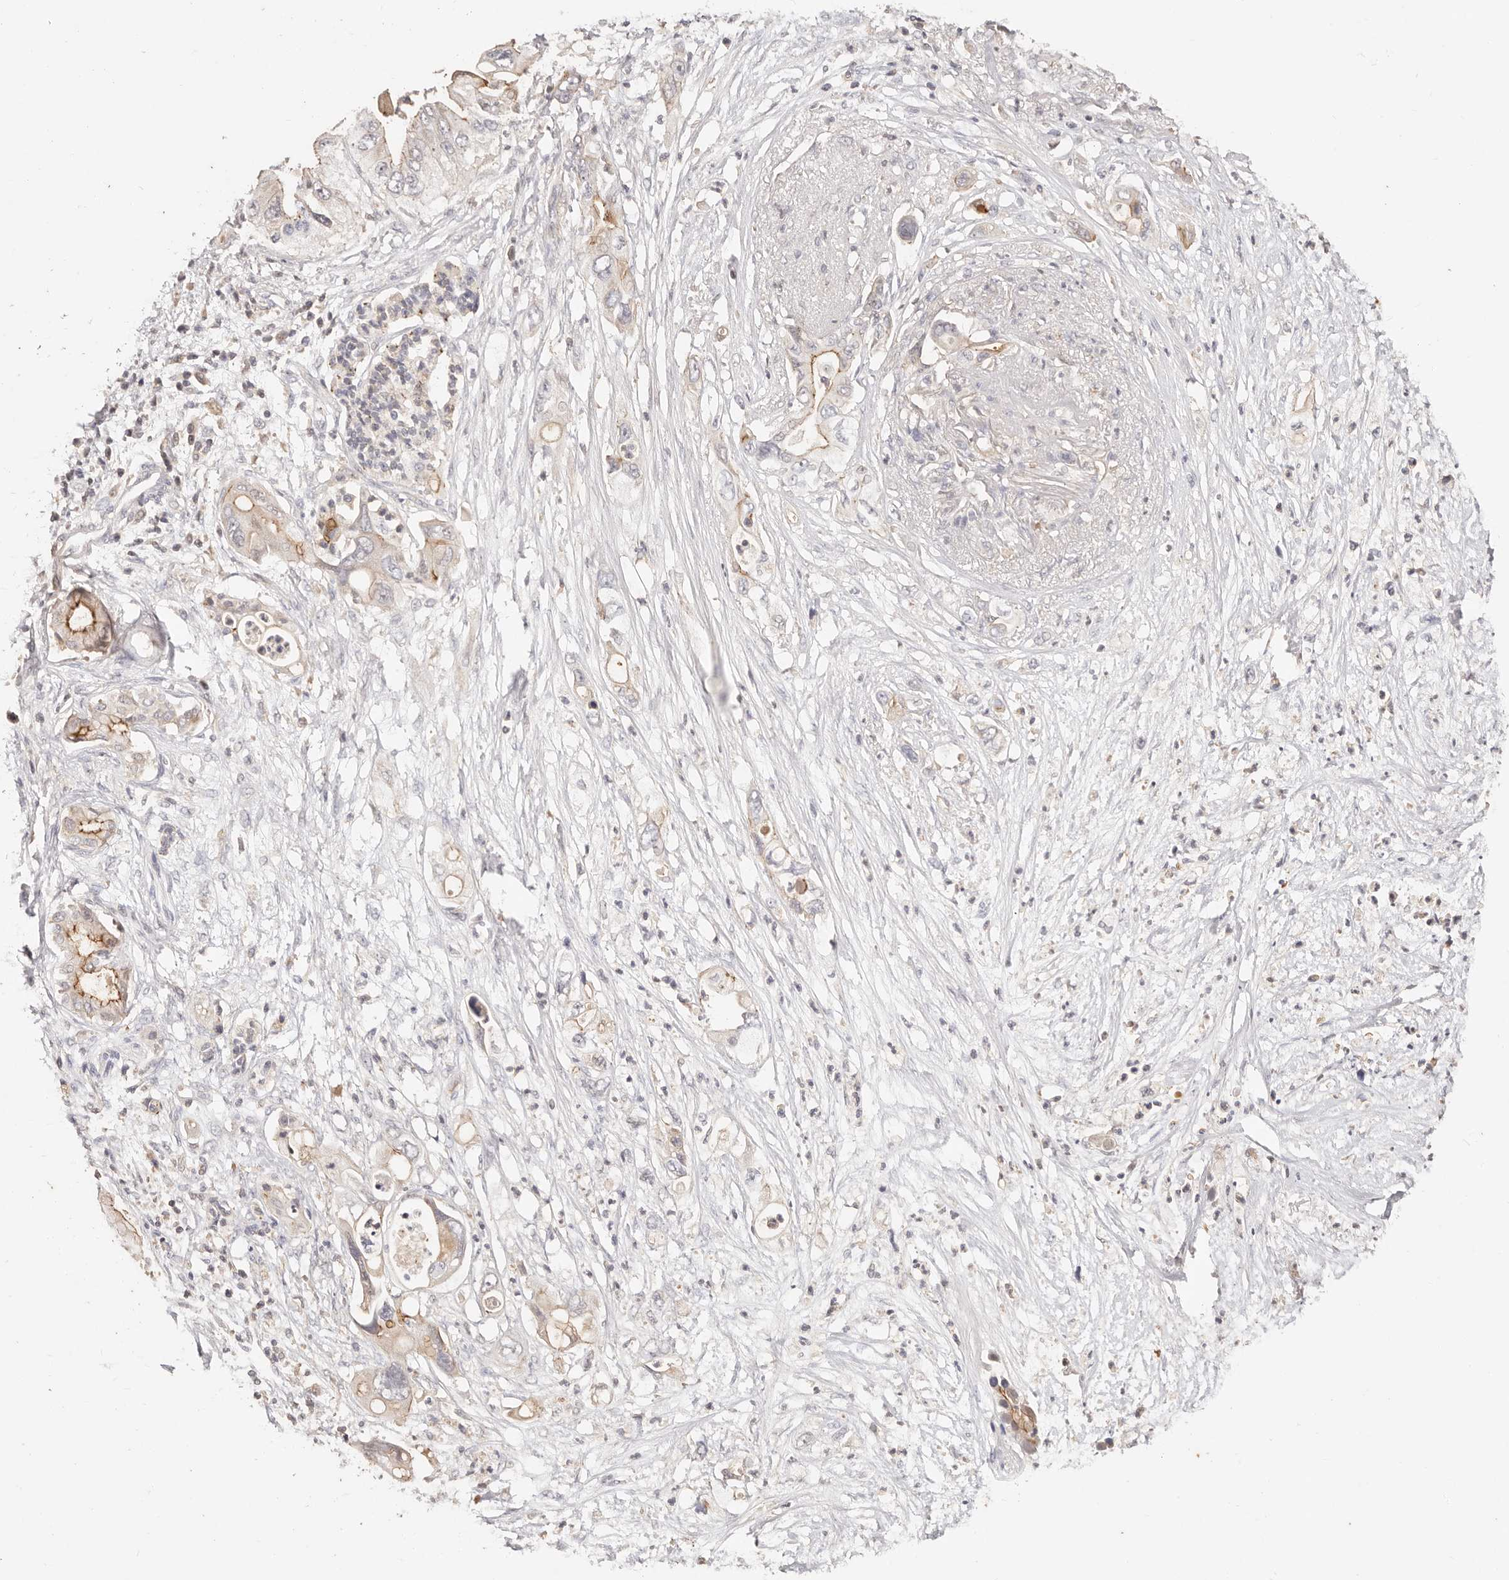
{"staining": {"intensity": "moderate", "quantity": "<25%", "location": "cytoplasmic/membranous"}, "tissue": "pancreatic cancer", "cell_type": "Tumor cells", "image_type": "cancer", "snomed": [{"axis": "morphology", "description": "Adenocarcinoma, NOS"}, {"axis": "topography", "description": "Pancreas"}], "caption": "This image demonstrates immunohistochemistry (IHC) staining of pancreatic cancer (adenocarcinoma), with low moderate cytoplasmic/membranous expression in about <25% of tumor cells.", "gene": "CXADR", "patient": {"sex": "male", "age": 66}}